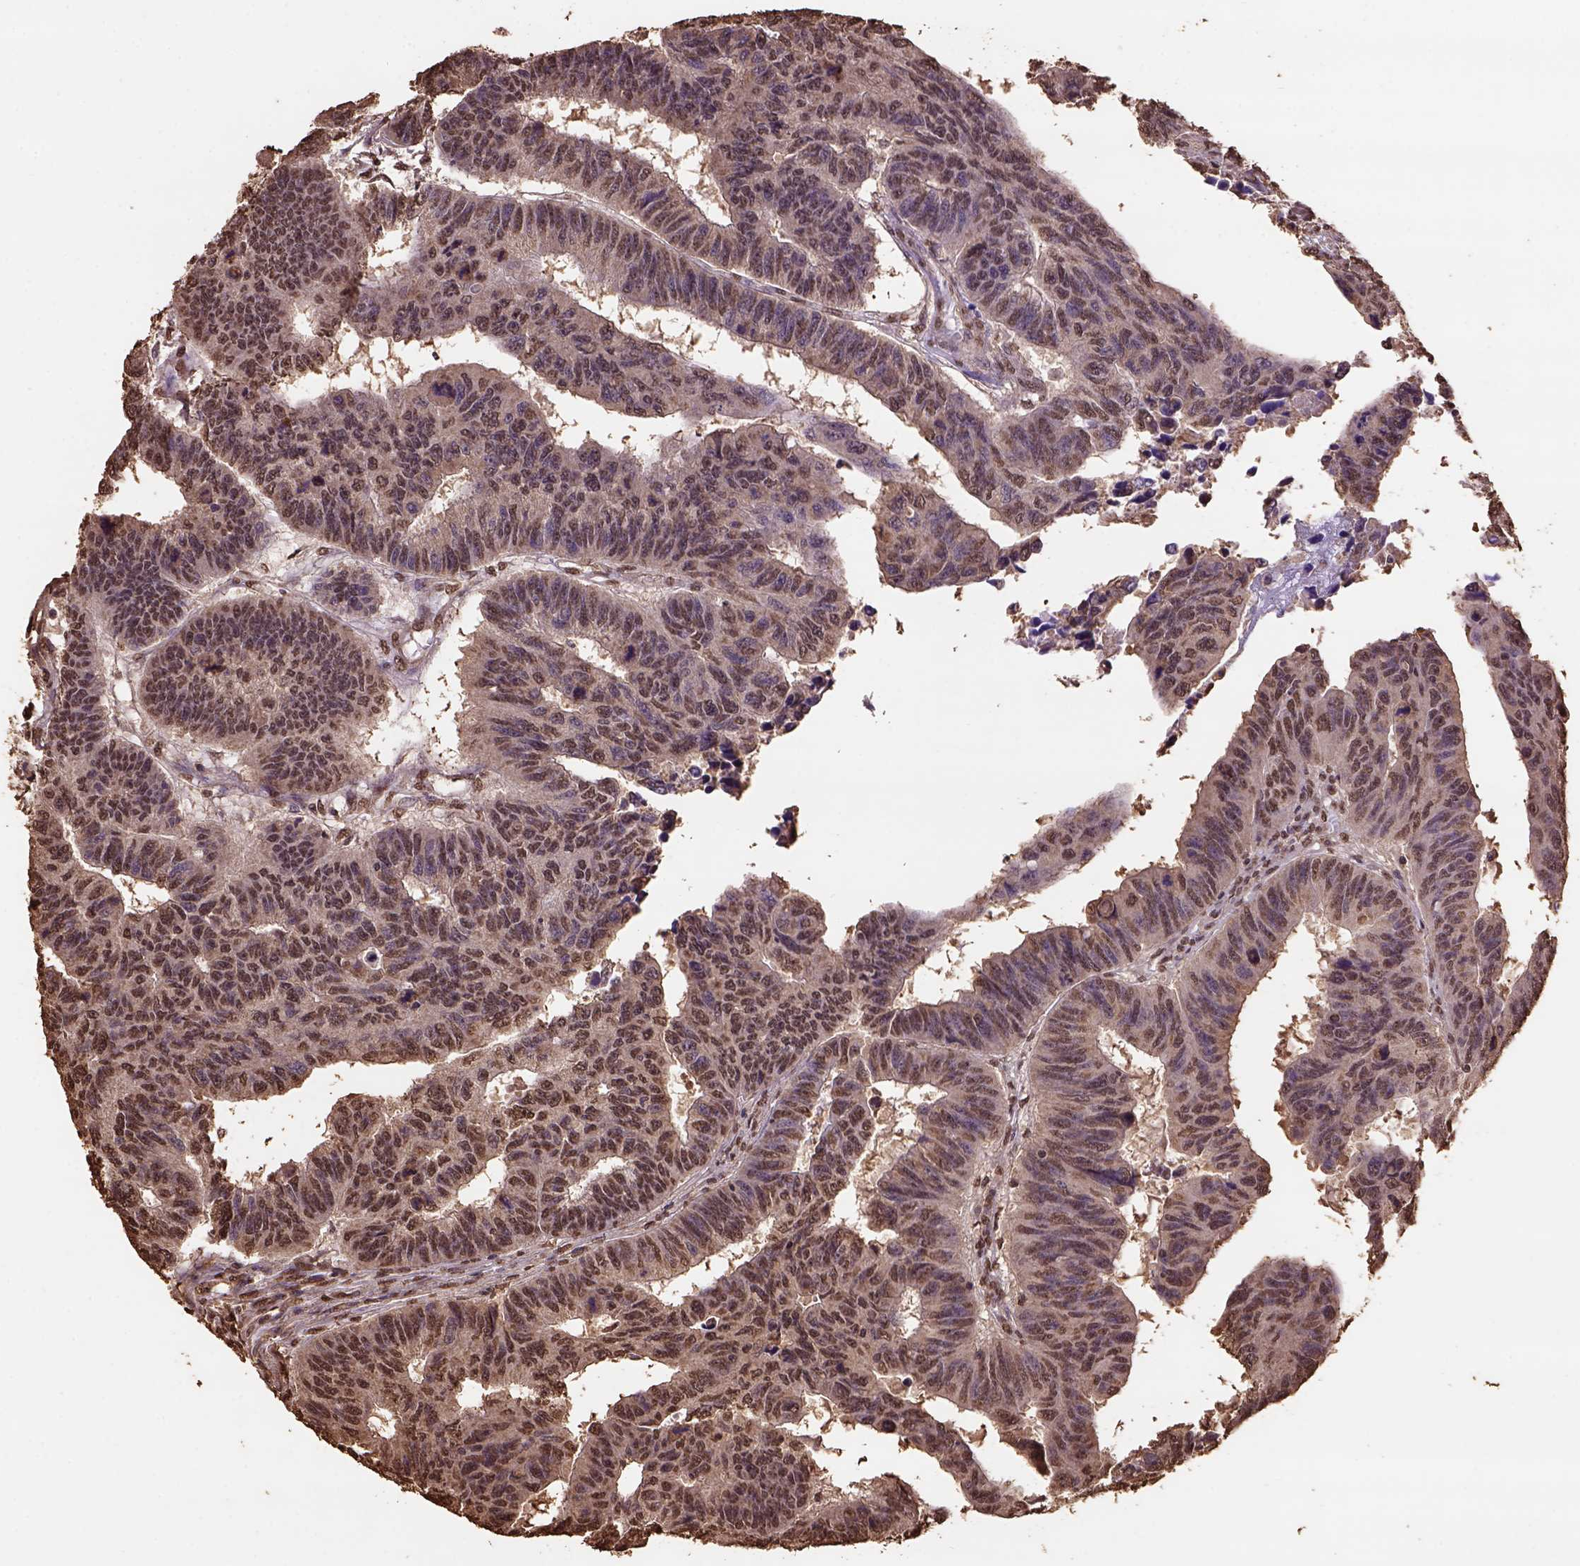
{"staining": {"intensity": "moderate", "quantity": ">75%", "location": "nuclear"}, "tissue": "colorectal cancer", "cell_type": "Tumor cells", "image_type": "cancer", "snomed": [{"axis": "morphology", "description": "Adenocarcinoma, NOS"}, {"axis": "topography", "description": "Rectum"}], "caption": "This is an image of immunohistochemistry (IHC) staining of colorectal adenocarcinoma, which shows moderate staining in the nuclear of tumor cells.", "gene": "CSTF2T", "patient": {"sex": "female", "age": 85}}